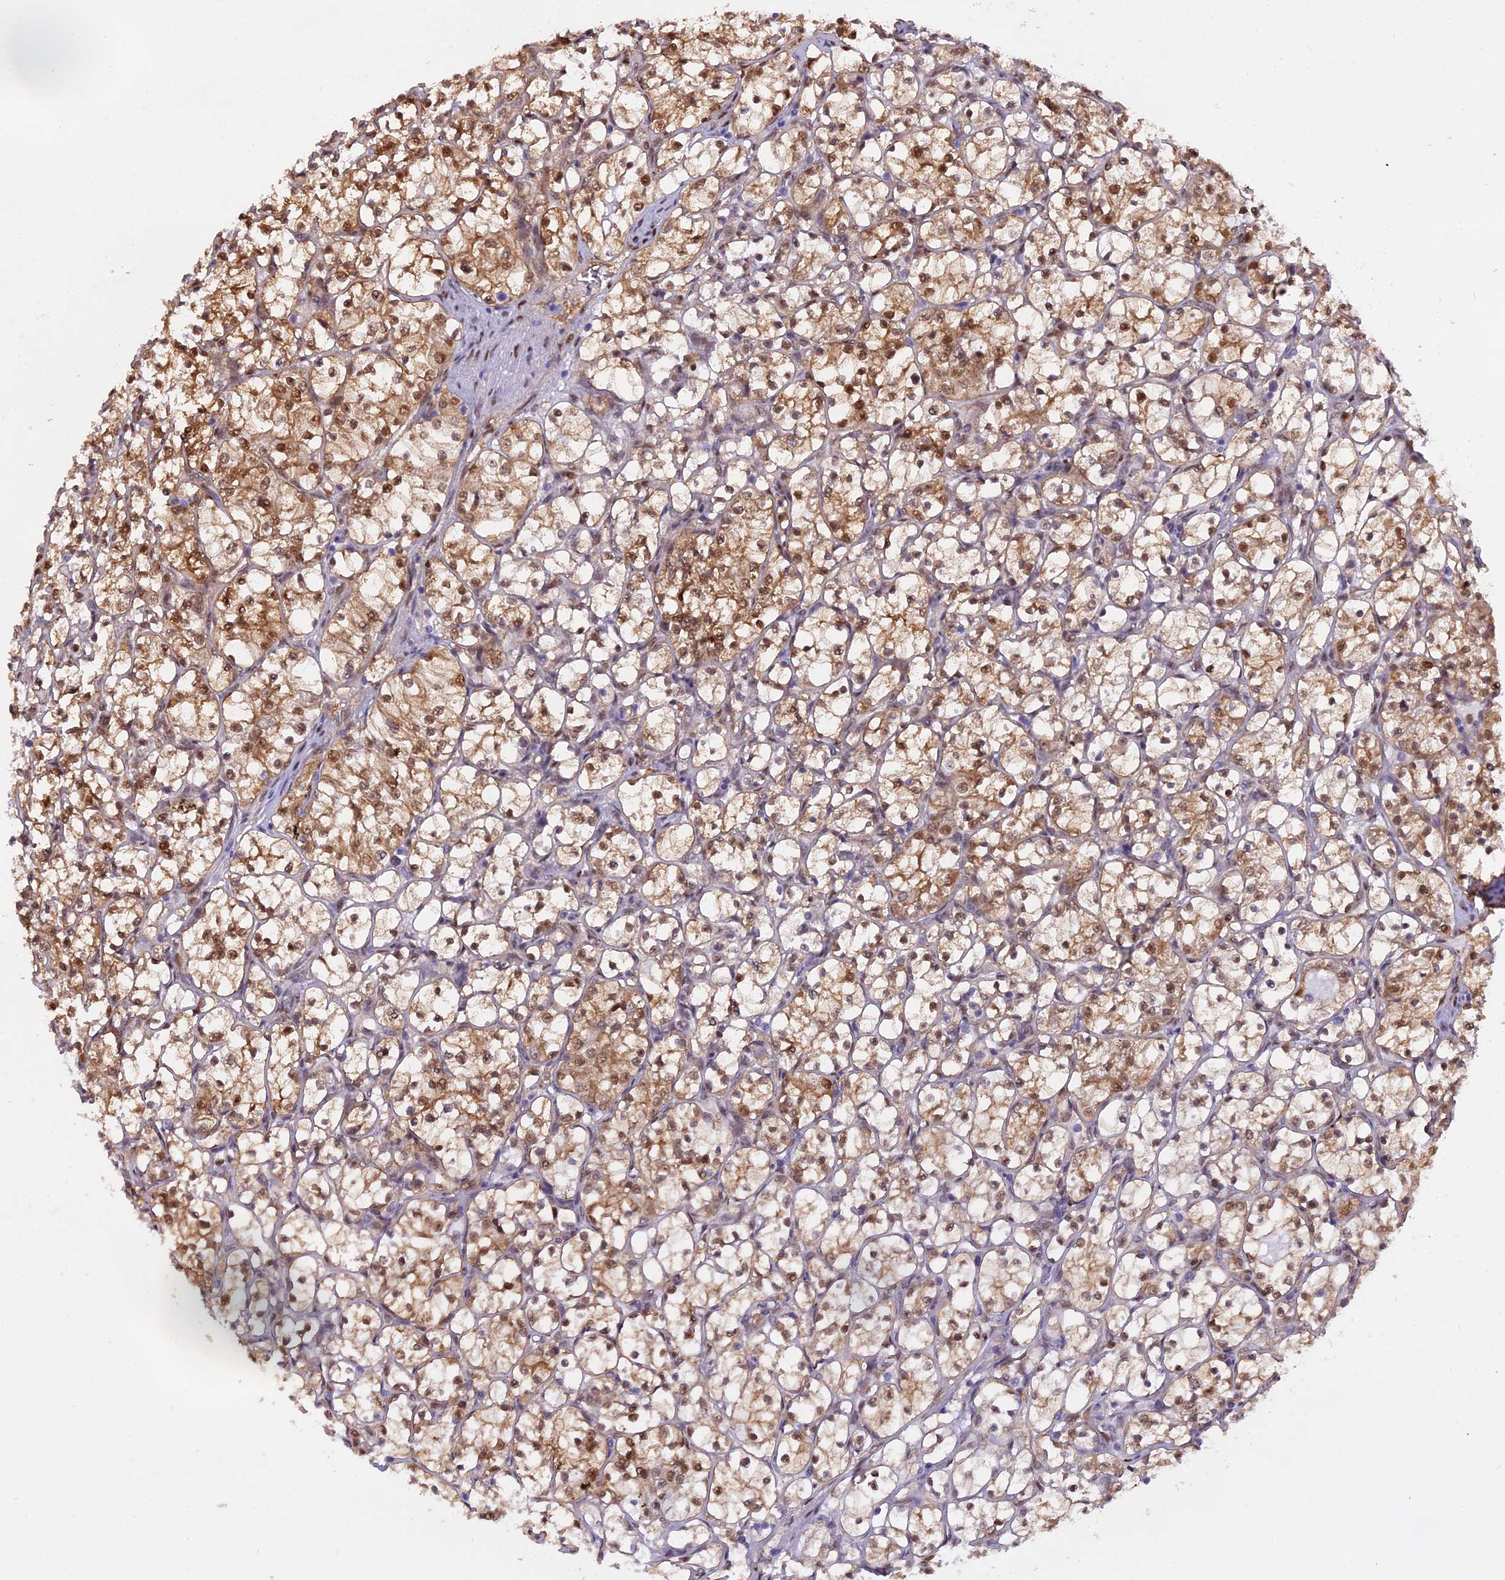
{"staining": {"intensity": "strong", "quantity": ">75%", "location": "cytoplasmic/membranous,nuclear"}, "tissue": "renal cancer", "cell_type": "Tumor cells", "image_type": "cancer", "snomed": [{"axis": "morphology", "description": "Adenocarcinoma, NOS"}, {"axis": "topography", "description": "Kidney"}], "caption": "A micrograph of human renal adenocarcinoma stained for a protein exhibits strong cytoplasmic/membranous and nuclear brown staining in tumor cells.", "gene": "NPEPL1", "patient": {"sex": "female", "age": 69}}